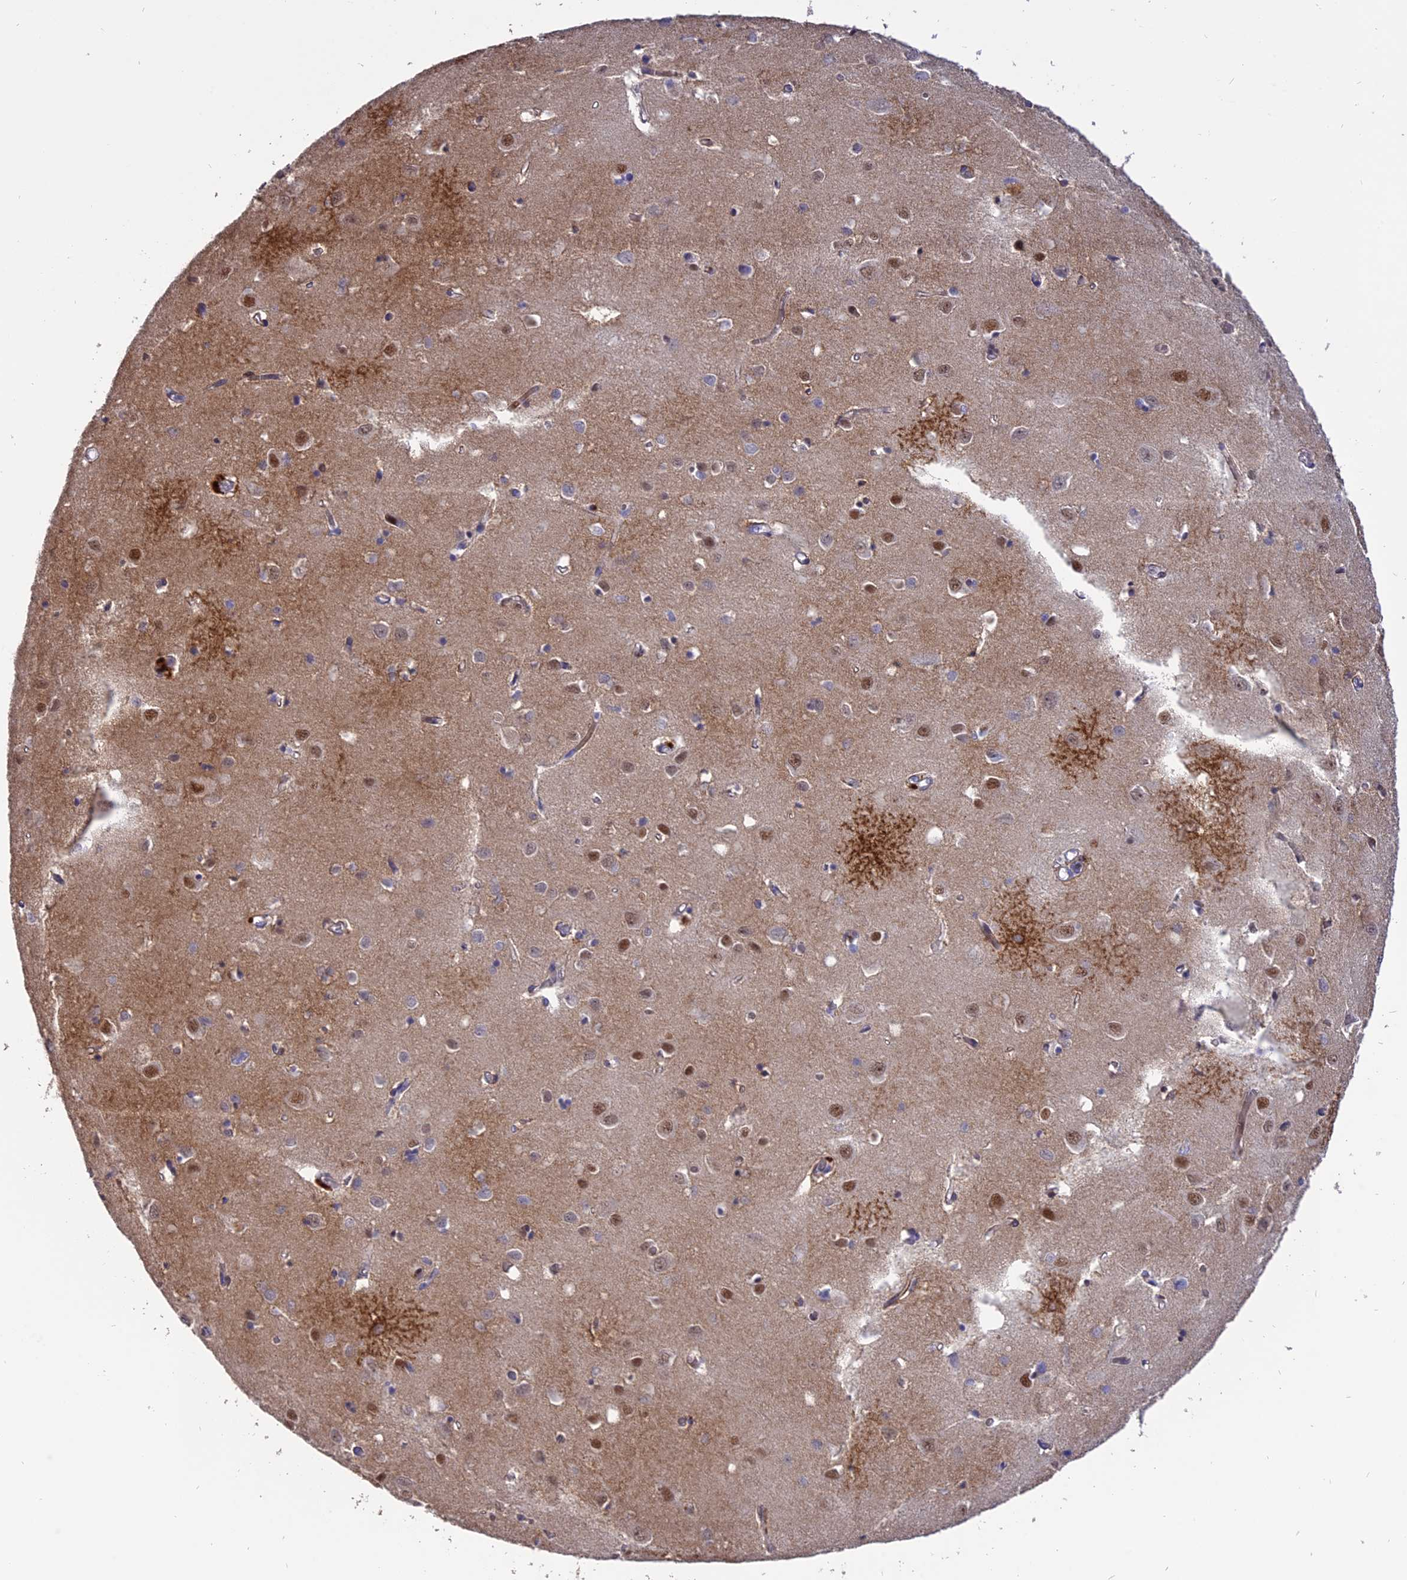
{"staining": {"intensity": "weak", "quantity": ">75%", "location": "cytoplasmic/membranous"}, "tissue": "cerebral cortex", "cell_type": "Endothelial cells", "image_type": "normal", "snomed": [{"axis": "morphology", "description": "Normal tissue, NOS"}, {"axis": "topography", "description": "Cerebral cortex"}], "caption": "Immunohistochemistry (IHC) (DAB) staining of normal cerebral cortex shows weak cytoplasmic/membranous protein staining in approximately >75% of endothelial cells. (DAB (3,3'-diaminobenzidine) IHC, brown staining for protein, blue staining for nuclei).", "gene": "TMEM263", "patient": {"sex": "female", "age": 64}}